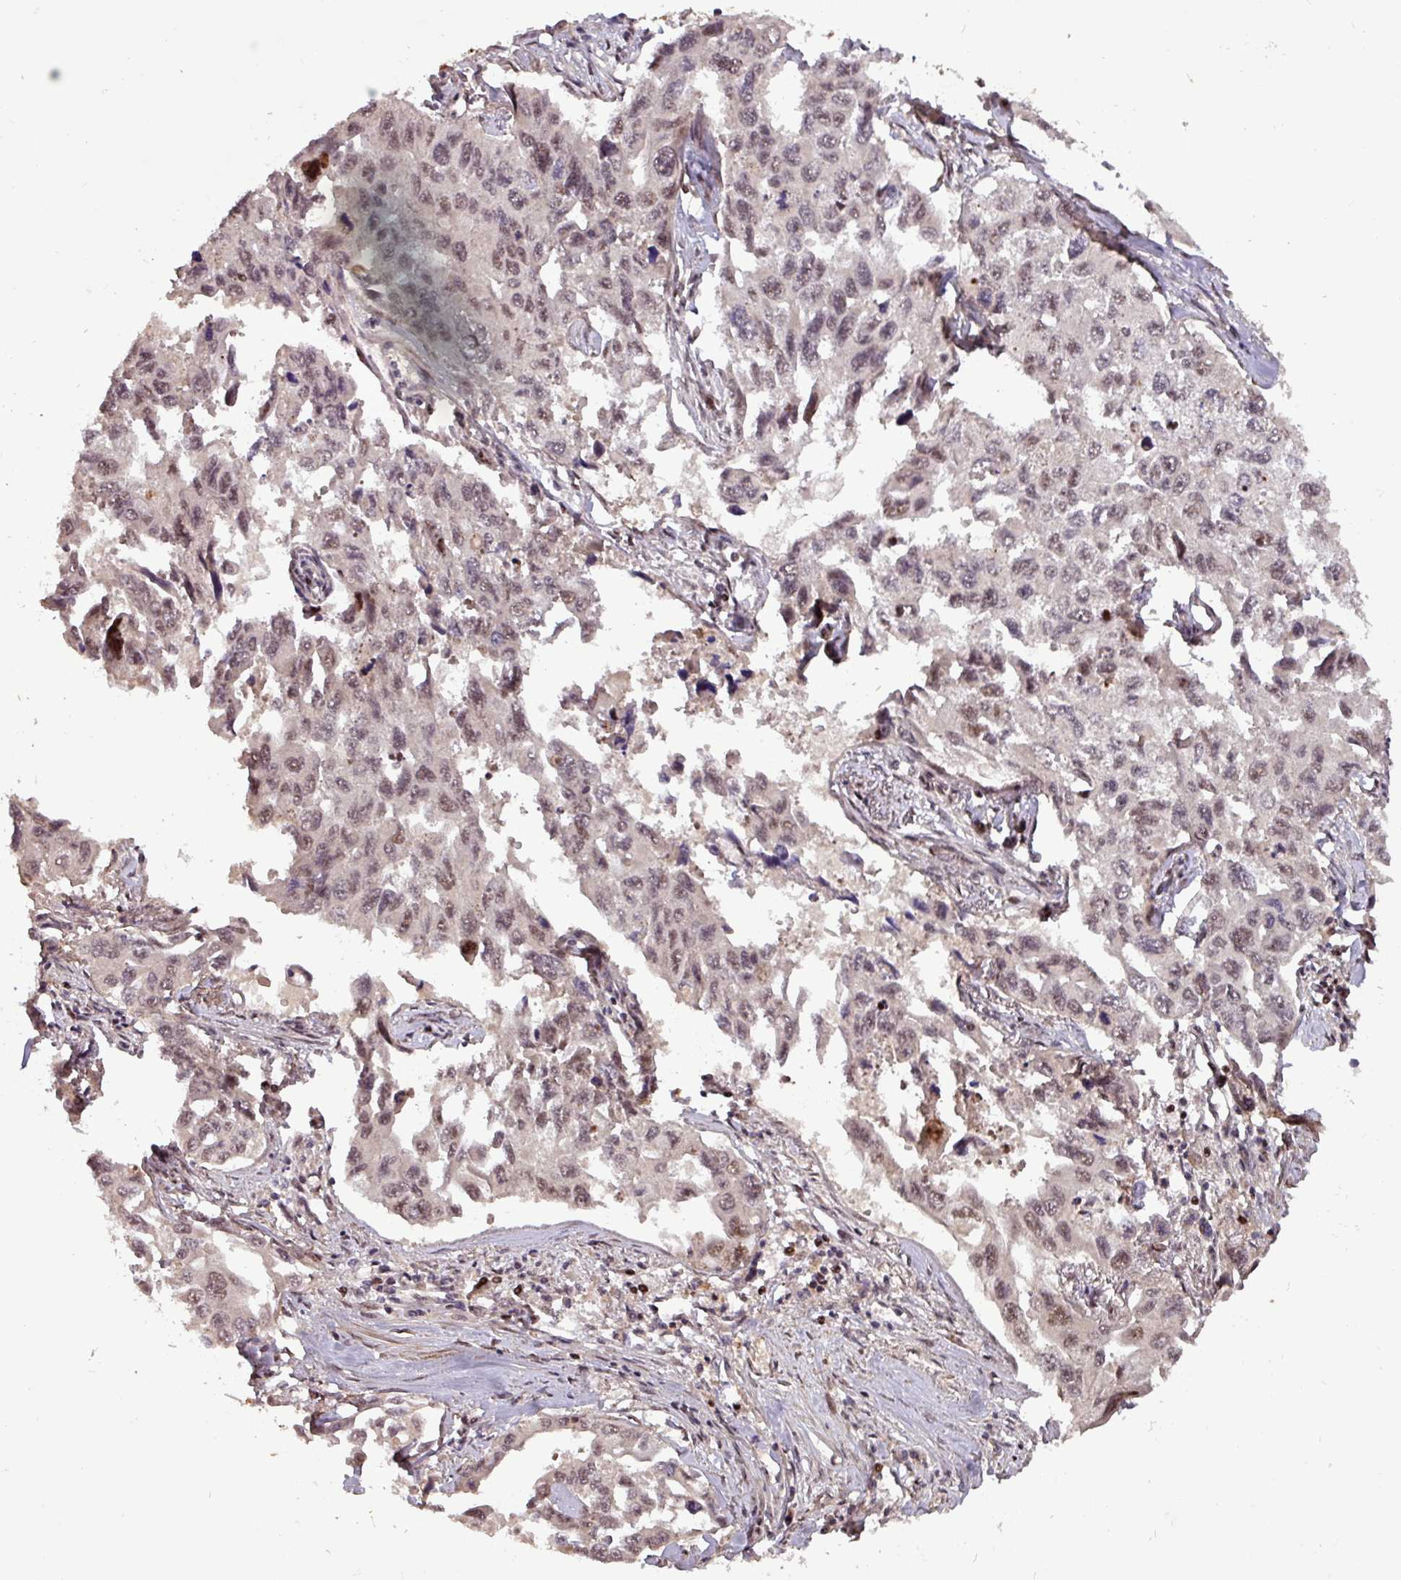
{"staining": {"intensity": "moderate", "quantity": "25%-75%", "location": "nuclear"}, "tissue": "lung cancer", "cell_type": "Tumor cells", "image_type": "cancer", "snomed": [{"axis": "morphology", "description": "Adenocarcinoma, NOS"}, {"axis": "topography", "description": "Lung"}], "caption": "This image reveals lung cancer stained with IHC to label a protein in brown. The nuclear of tumor cells show moderate positivity for the protein. Nuclei are counter-stained blue.", "gene": "SLC22A24", "patient": {"sex": "male", "age": 64}}